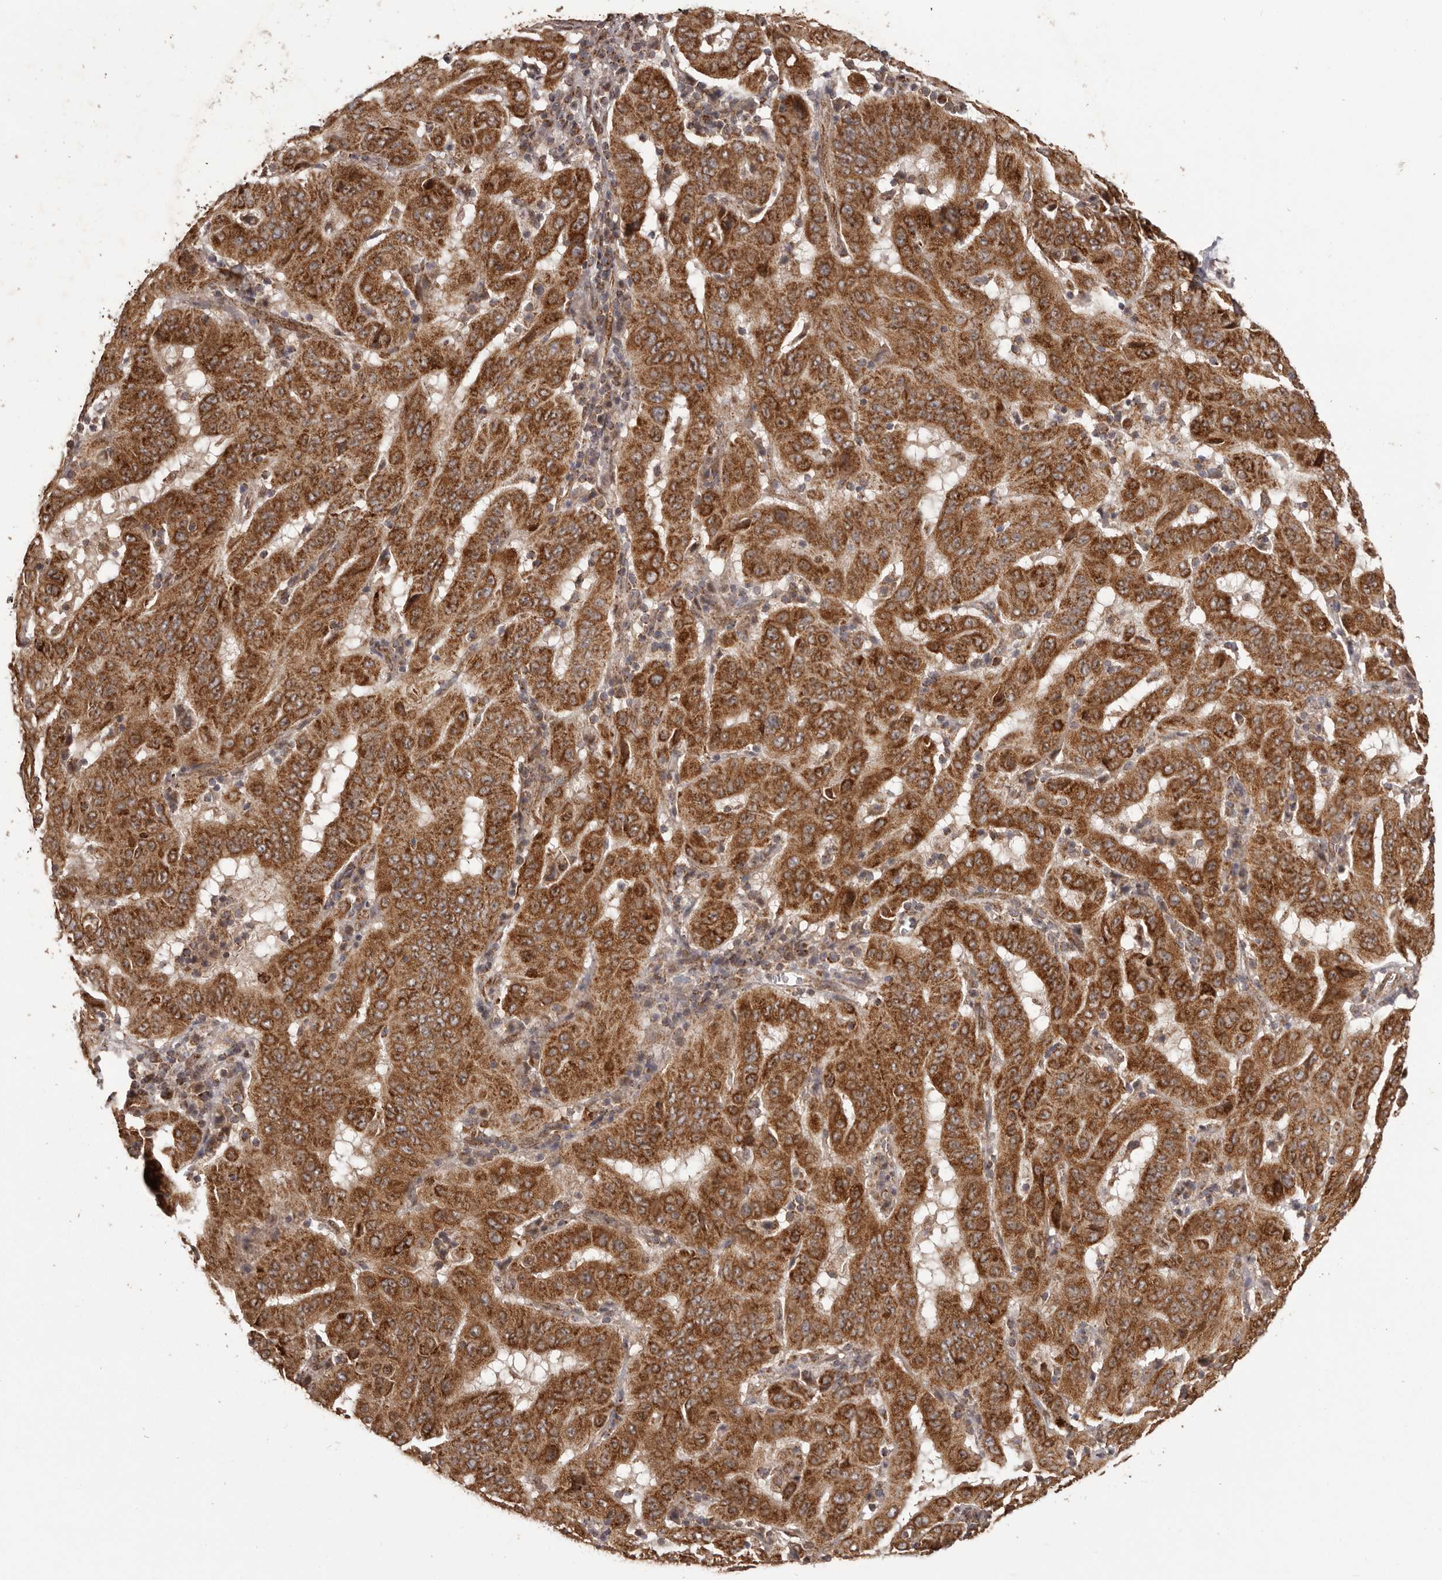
{"staining": {"intensity": "strong", "quantity": ">75%", "location": "cytoplasmic/membranous"}, "tissue": "pancreatic cancer", "cell_type": "Tumor cells", "image_type": "cancer", "snomed": [{"axis": "morphology", "description": "Adenocarcinoma, NOS"}, {"axis": "topography", "description": "Pancreas"}], "caption": "Immunohistochemistry (IHC) of human pancreatic adenocarcinoma reveals high levels of strong cytoplasmic/membranous staining in approximately >75% of tumor cells.", "gene": "CHRM2", "patient": {"sex": "male", "age": 63}}